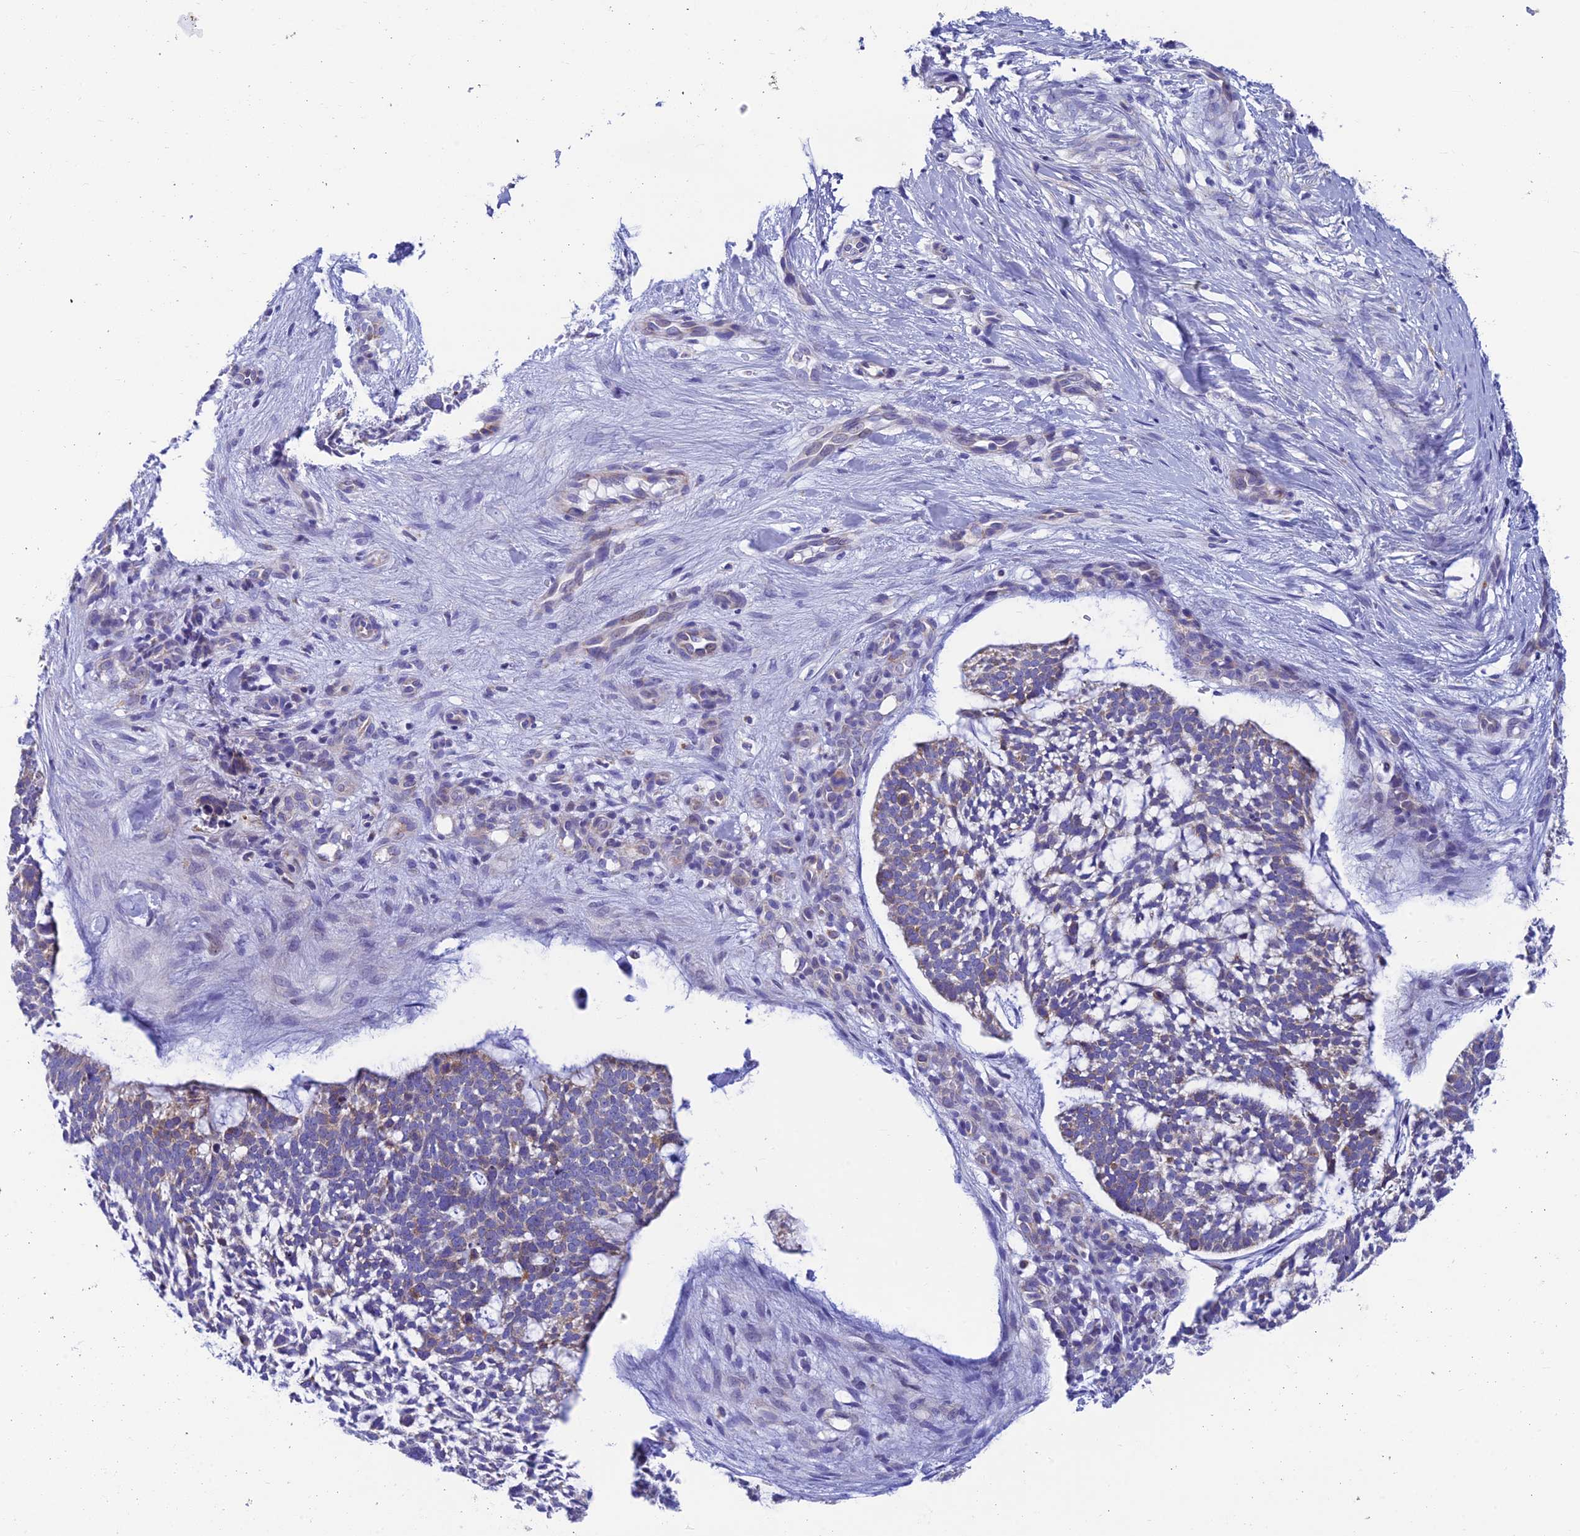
{"staining": {"intensity": "moderate", "quantity": "<25%", "location": "cytoplasmic/membranous"}, "tissue": "skin cancer", "cell_type": "Tumor cells", "image_type": "cancer", "snomed": [{"axis": "morphology", "description": "Basal cell carcinoma"}, {"axis": "topography", "description": "Skin"}], "caption": "Skin basal cell carcinoma stained for a protein demonstrates moderate cytoplasmic/membranous positivity in tumor cells.", "gene": "REEP4", "patient": {"sex": "male", "age": 88}}